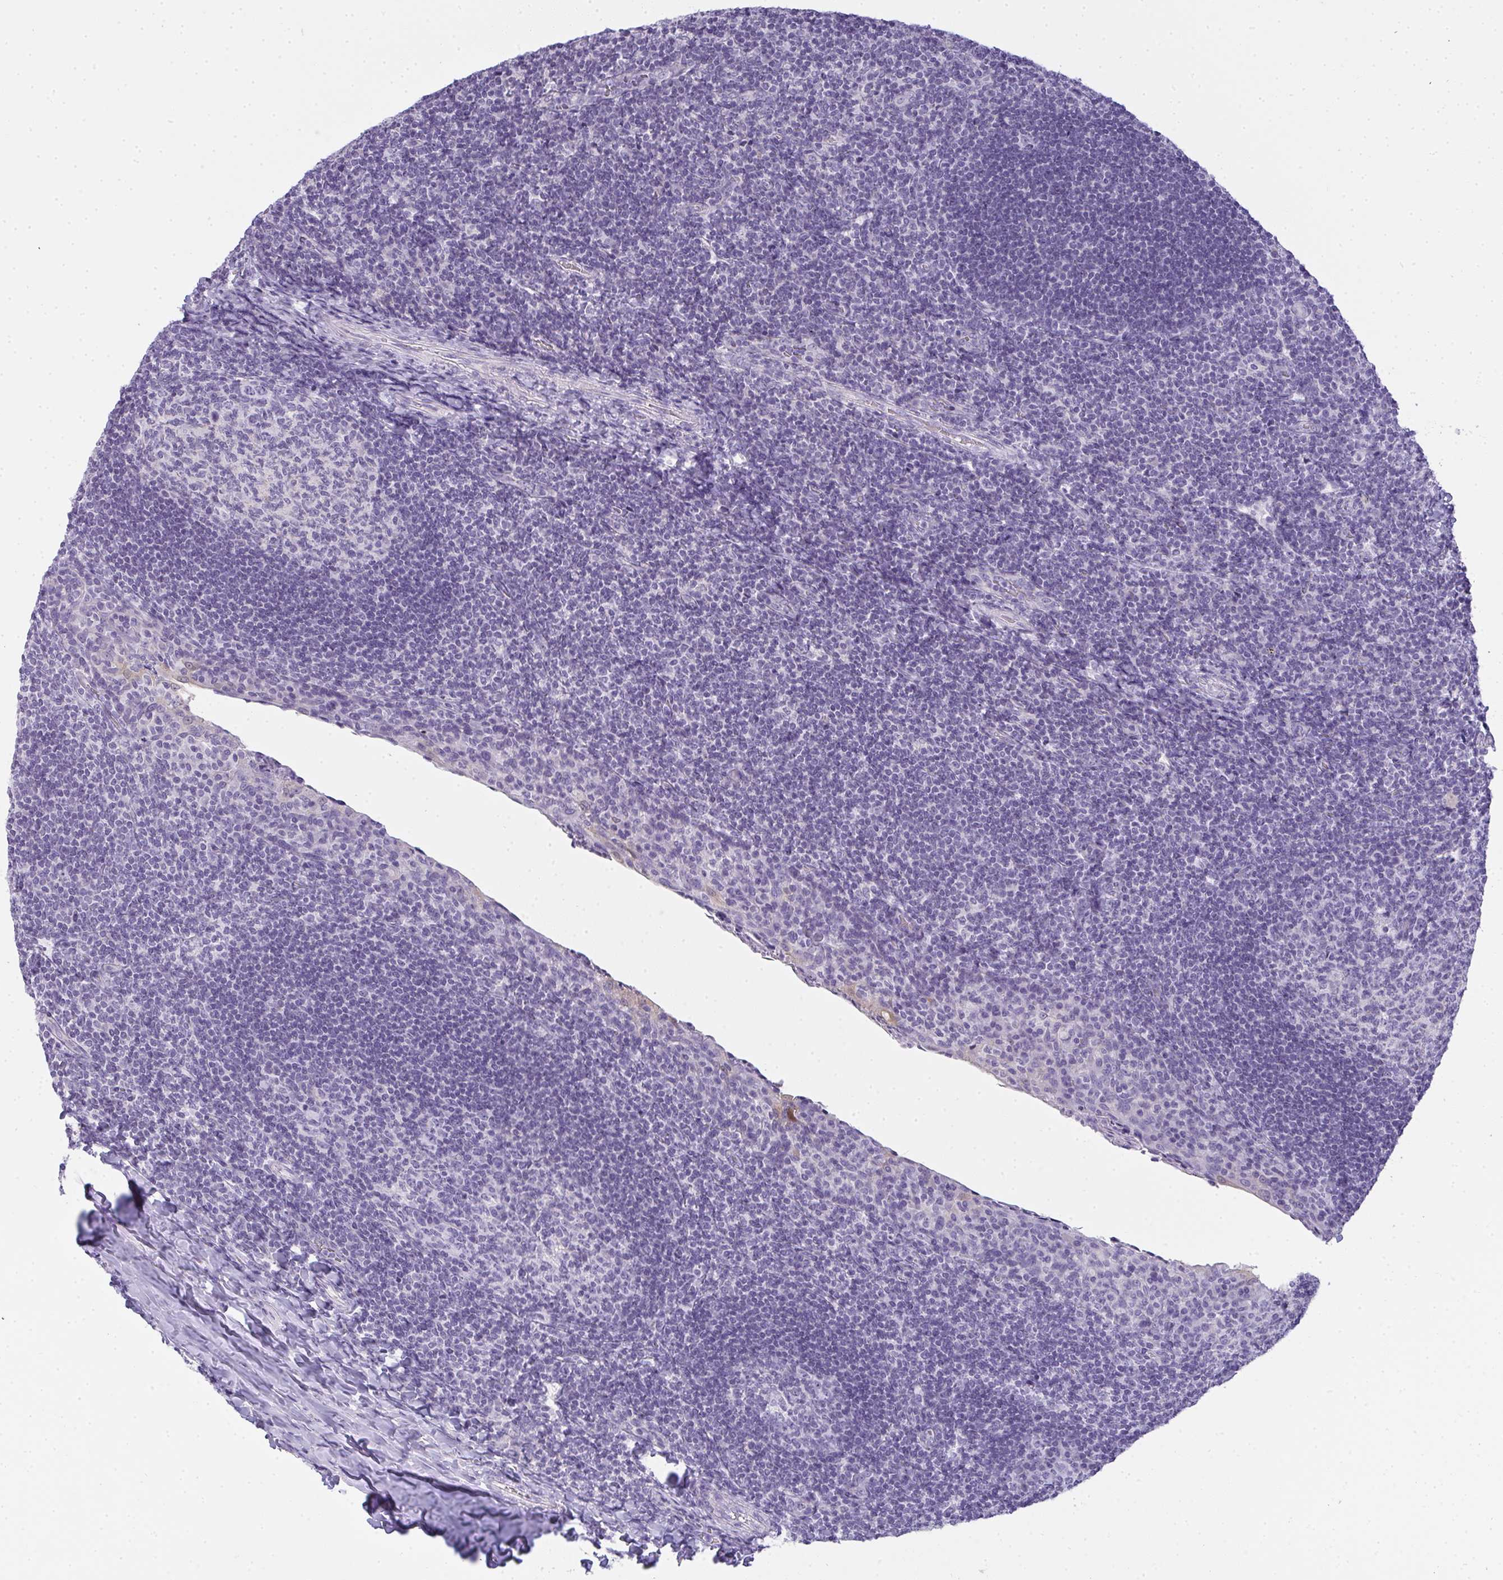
{"staining": {"intensity": "negative", "quantity": "none", "location": "none"}, "tissue": "tonsil", "cell_type": "Germinal center cells", "image_type": "normal", "snomed": [{"axis": "morphology", "description": "Normal tissue, NOS"}, {"axis": "topography", "description": "Tonsil"}], "caption": "A photomicrograph of human tonsil is negative for staining in germinal center cells. (Immunohistochemistry (ihc), brightfield microscopy, high magnification).", "gene": "GSDMB", "patient": {"sex": "male", "age": 17}}